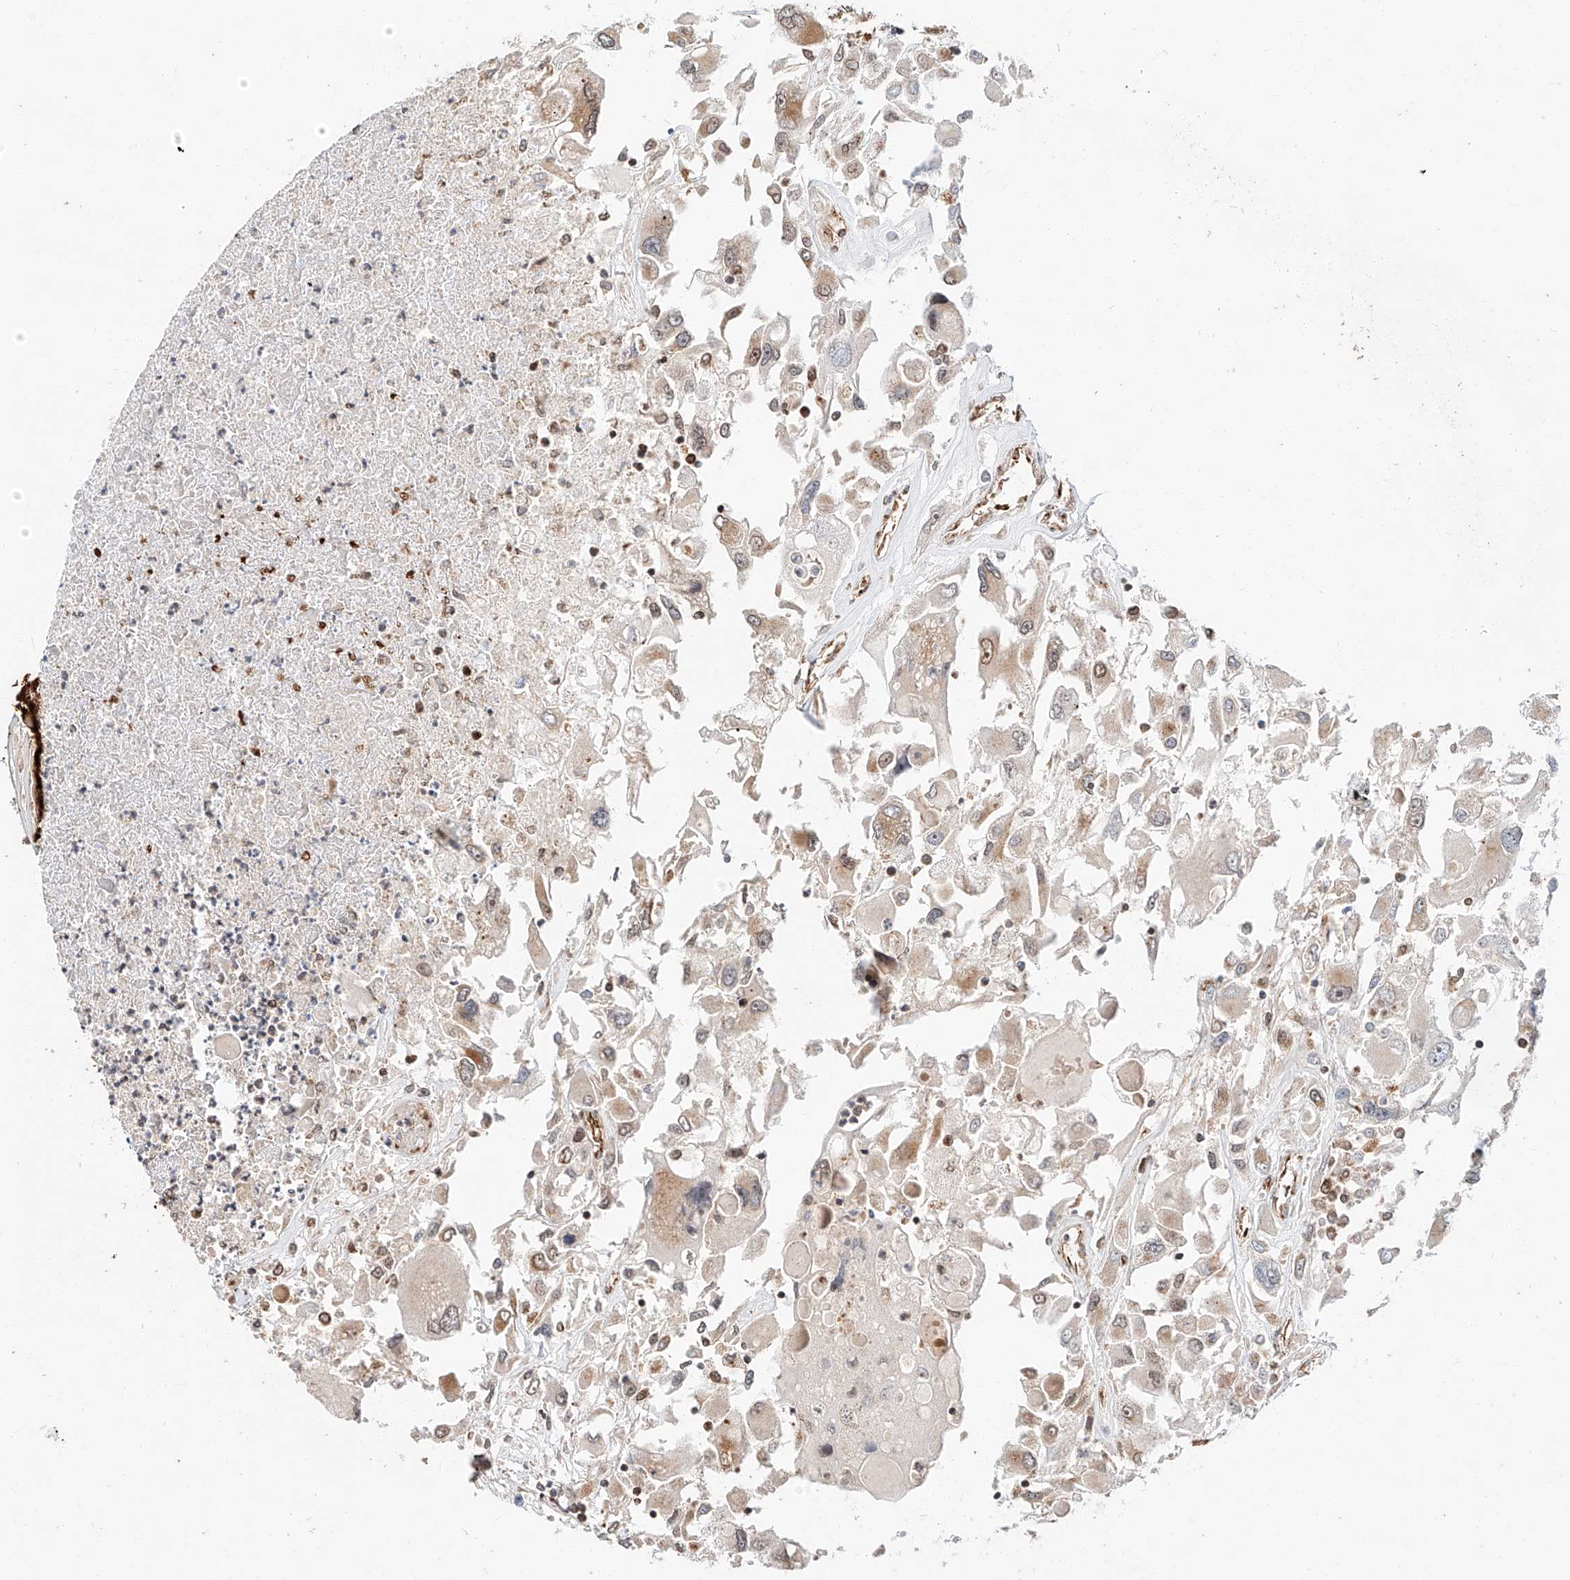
{"staining": {"intensity": "weak", "quantity": "25%-75%", "location": "cytoplasmic/membranous"}, "tissue": "renal cancer", "cell_type": "Tumor cells", "image_type": "cancer", "snomed": [{"axis": "morphology", "description": "Adenocarcinoma, NOS"}, {"axis": "topography", "description": "Kidney"}], "caption": "A micrograph of human renal adenocarcinoma stained for a protein shows weak cytoplasmic/membranous brown staining in tumor cells.", "gene": "THTPA", "patient": {"sex": "female", "age": 52}}